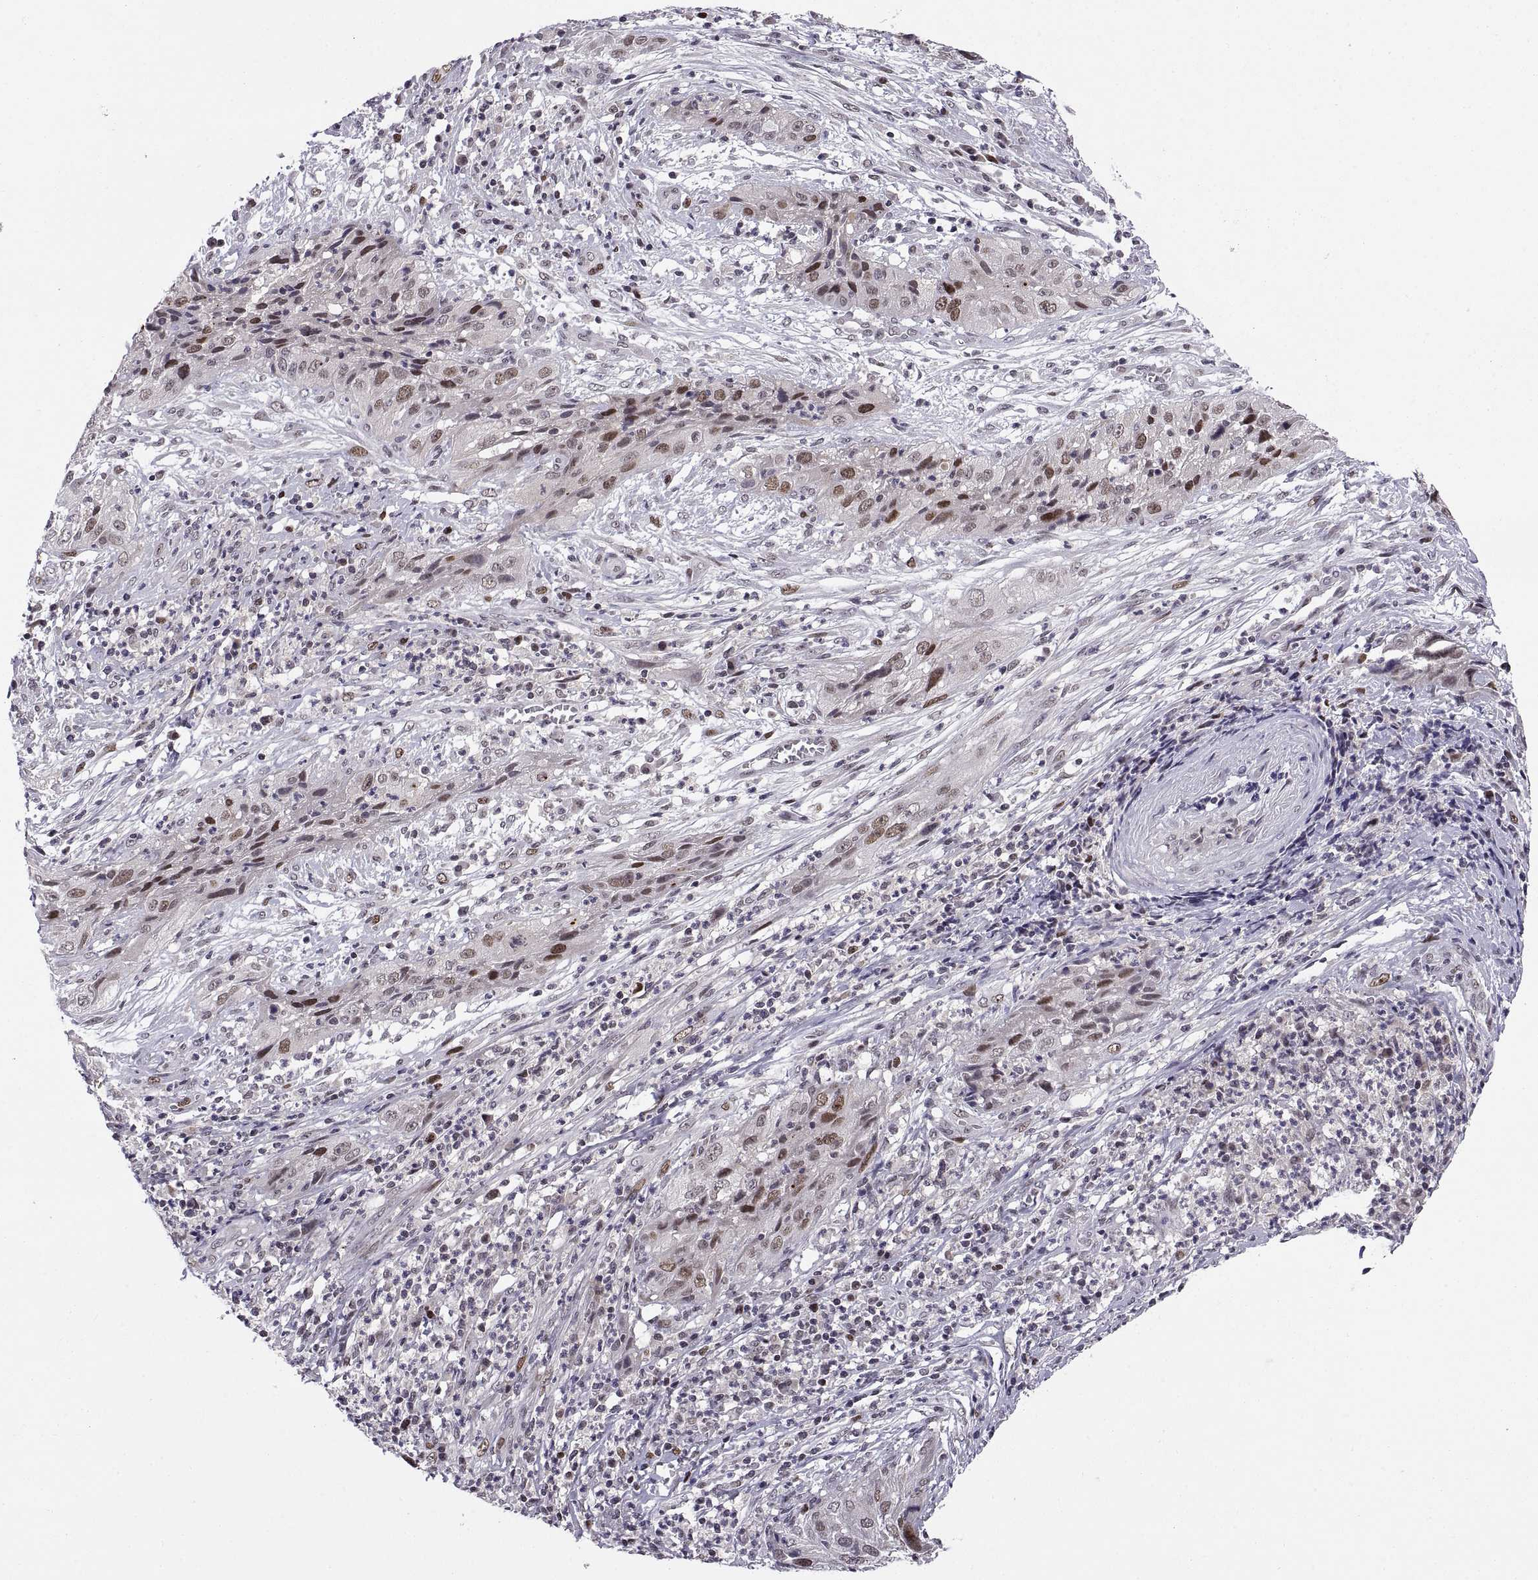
{"staining": {"intensity": "moderate", "quantity": "25%-75%", "location": "nuclear"}, "tissue": "cervical cancer", "cell_type": "Tumor cells", "image_type": "cancer", "snomed": [{"axis": "morphology", "description": "Squamous cell carcinoma, NOS"}, {"axis": "topography", "description": "Cervix"}], "caption": "Tumor cells exhibit moderate nuclear positivity in about 25%-75% of cells in cervical squamous cell carcinoma.", "gene": "CHFR", "patient": {"sex": "female", "age": 32}}